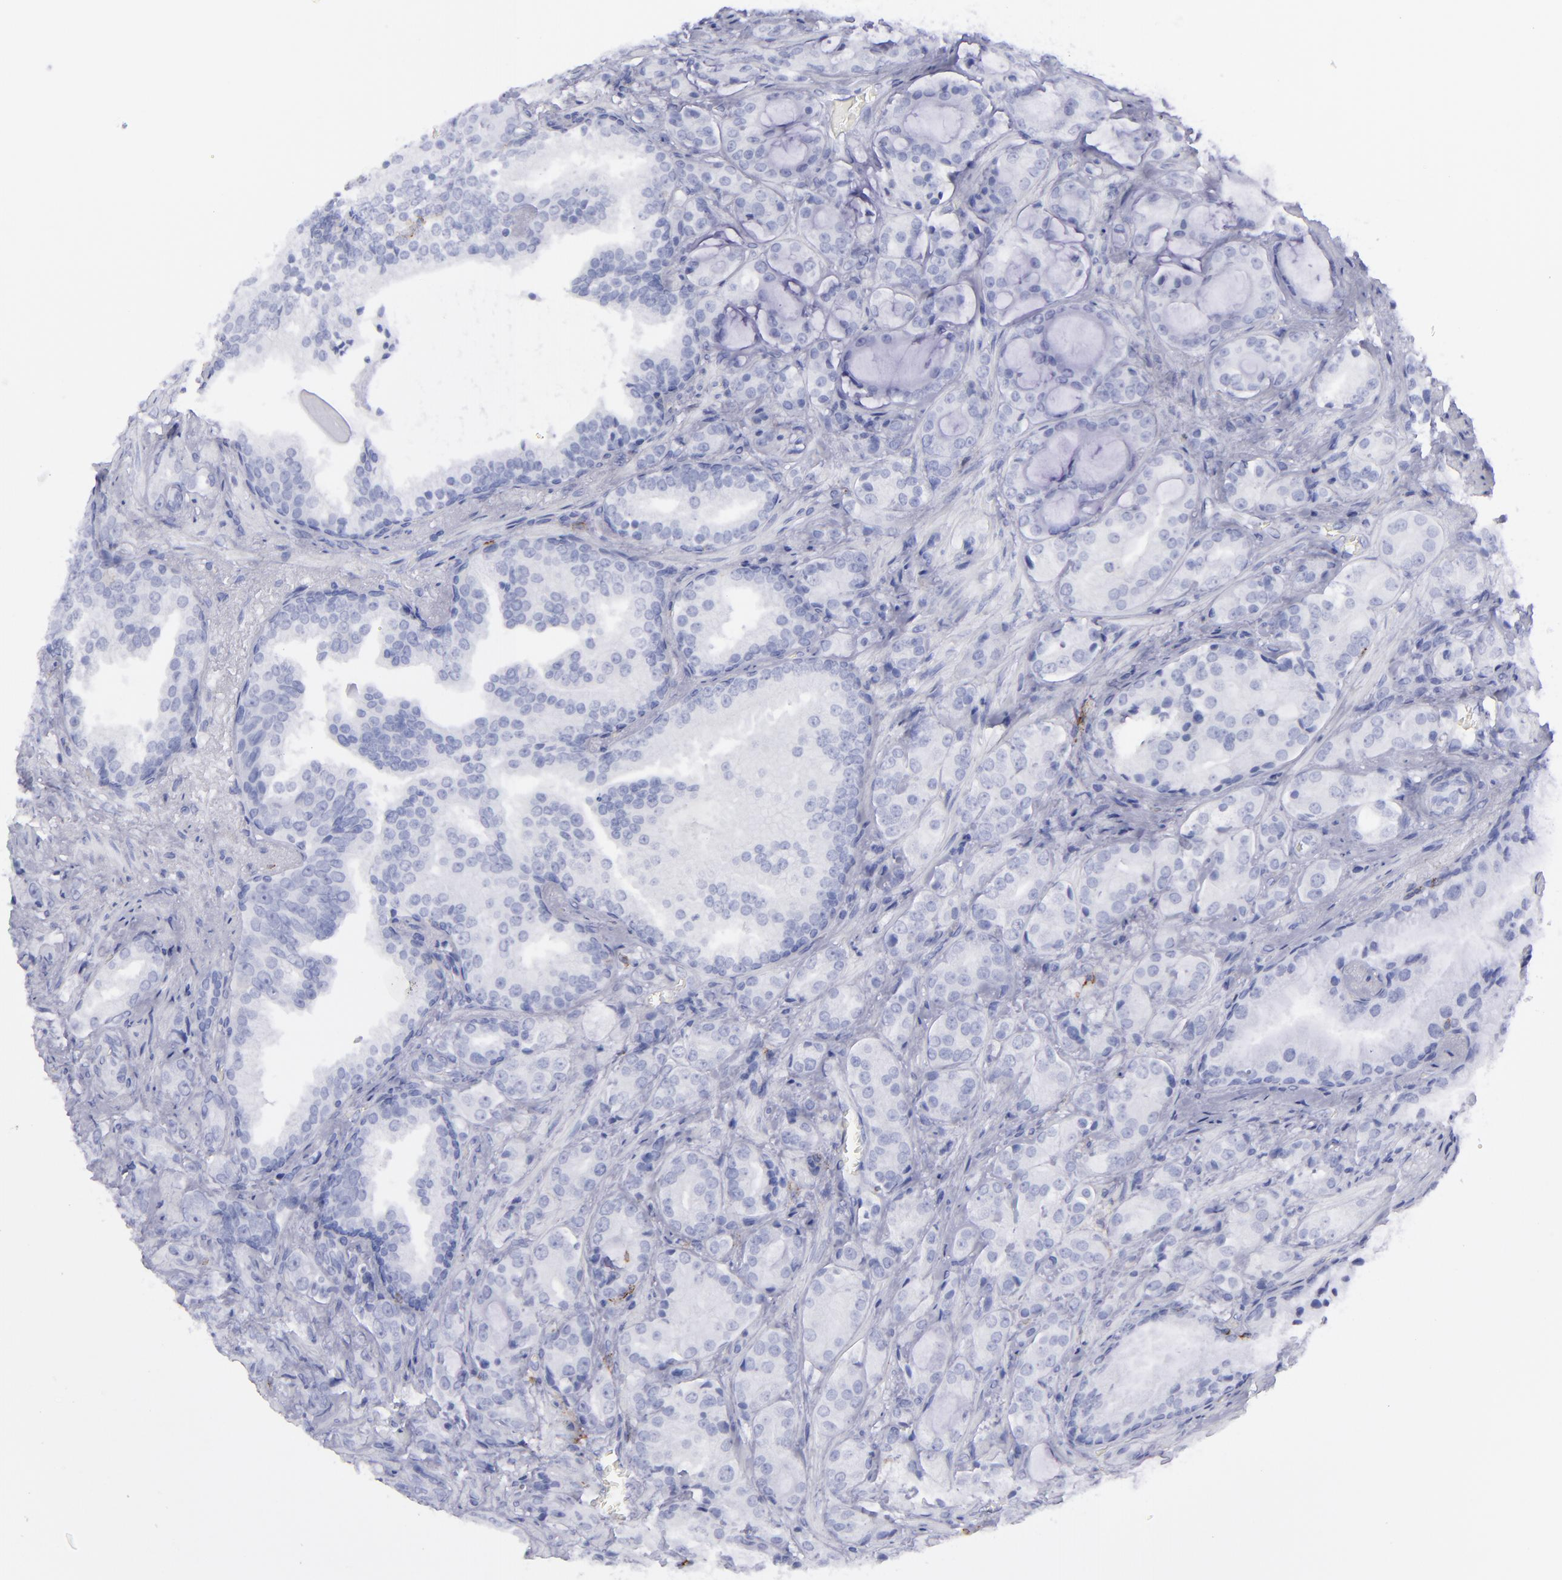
{"staining": {"intensity": "negative", "quantity": "none", "location": "none"}, "tissue": "prostate cancer", "cell_type": "Tumor cells", "image_type": "cancer", "snomed": [{"axis": "morphology", "description": "Adenocarcinoma, Medium grade"}, {"axis": "topography", "description": "Prostate"}], "caption": "A histopathology image of prostate adenocarcinoma (medium-grade) stained for a protein reveals no brown staining in tumor cells. (Brightfield microscopy of DAB (3,3'-diaminobenzidine) immunohistochemistry at high magnification).", "gene": "SELPLG", "patient": {"sex": "male", "age": 70}}